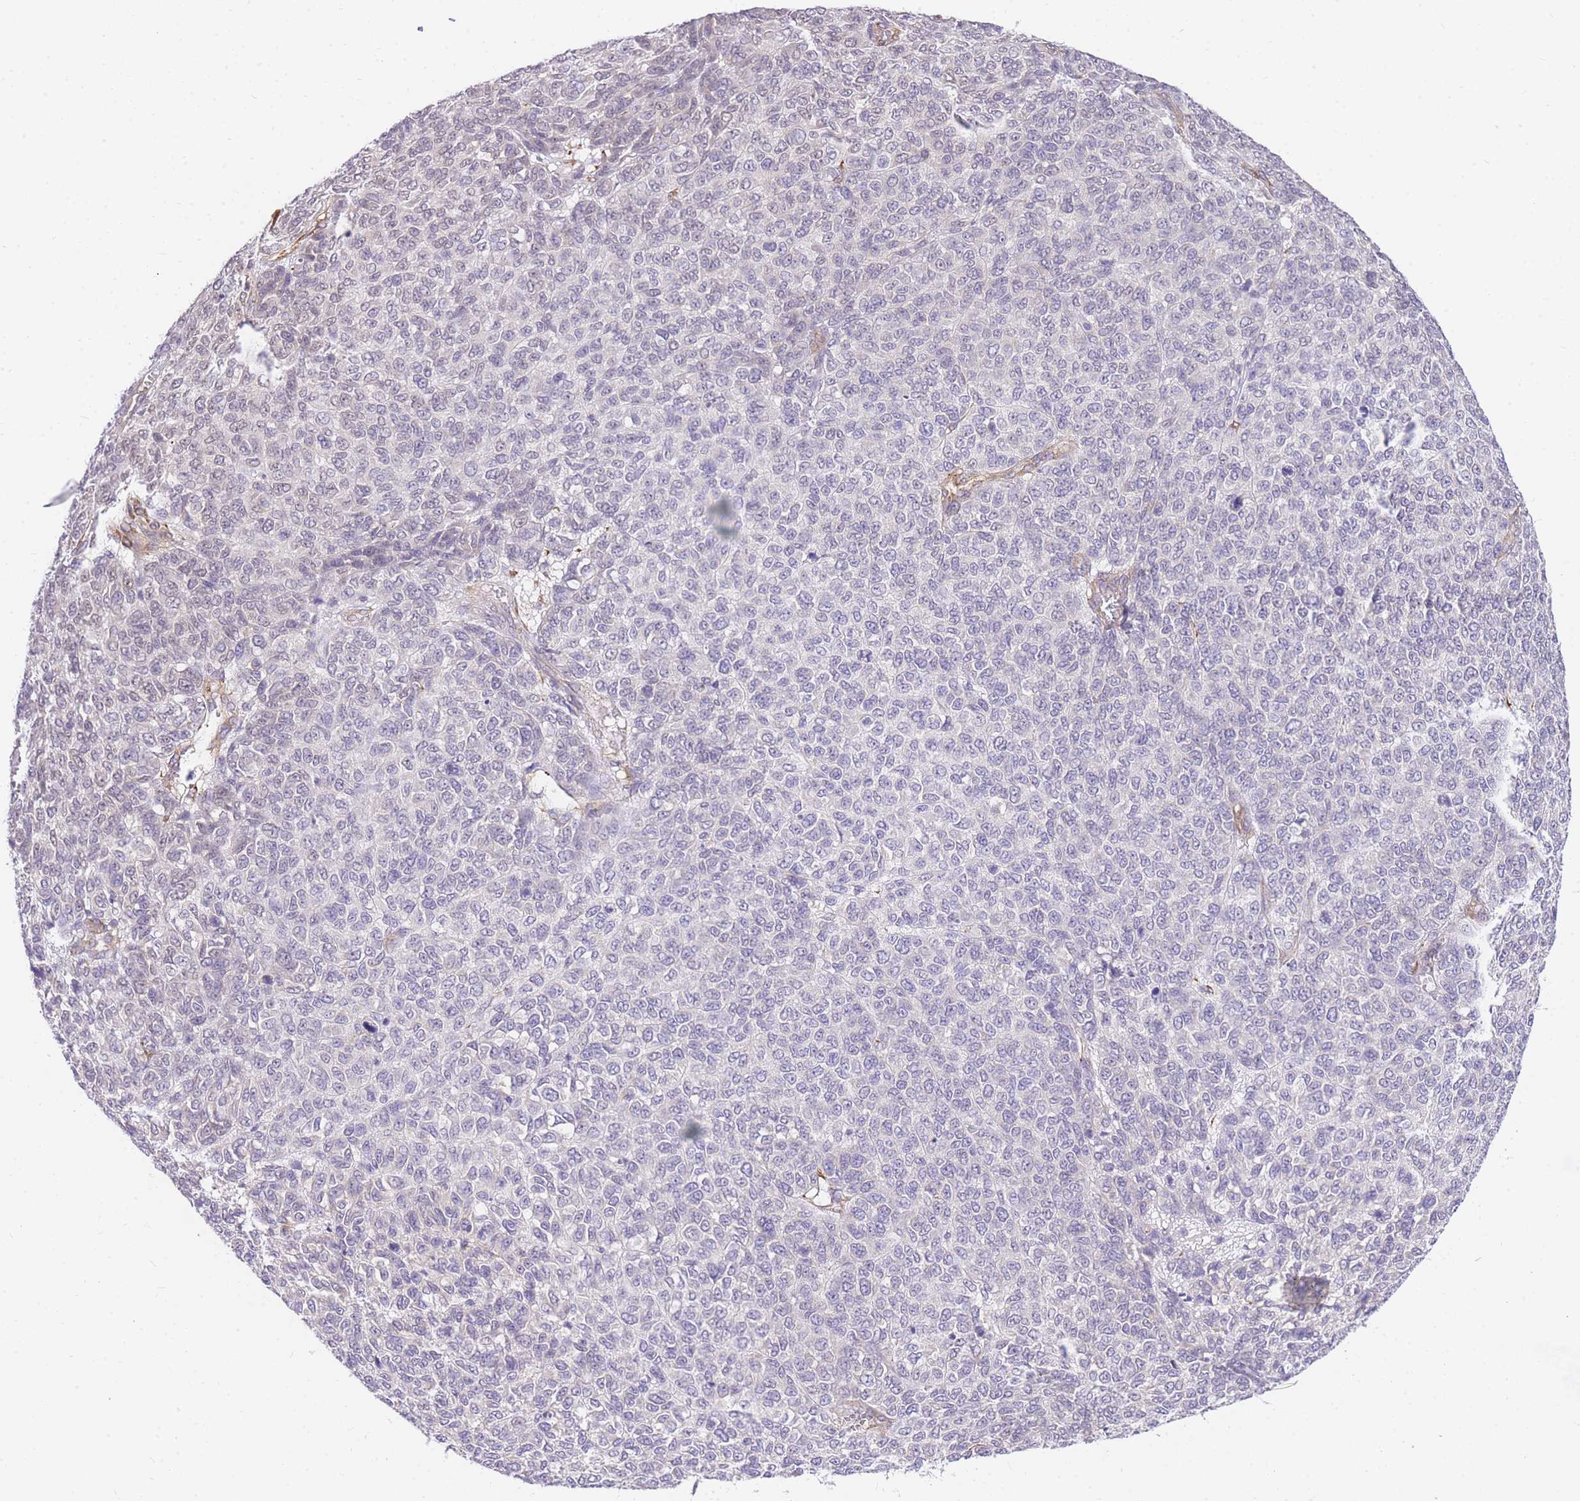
{"staining": {"intensity": "negative", "quantity": "none", "location": "none"}, "tissue": "melanoma", "cell_type": "Tumor cells", "image_type": "cancer", "snomed": [{"axis": "morphology", "description": "Malignant melanoma, NOS"}, {"axis": "topography", "description": "Skin"}], "caption": "Tumor cells show no significant expression in melanoma. Brightfield microscopy of IHC stained with DAB (brown) and hematoxylin (blue), captured at high magnification.", "gene": "S100PBP", "patient": {"sex": "male", "age": 49}}